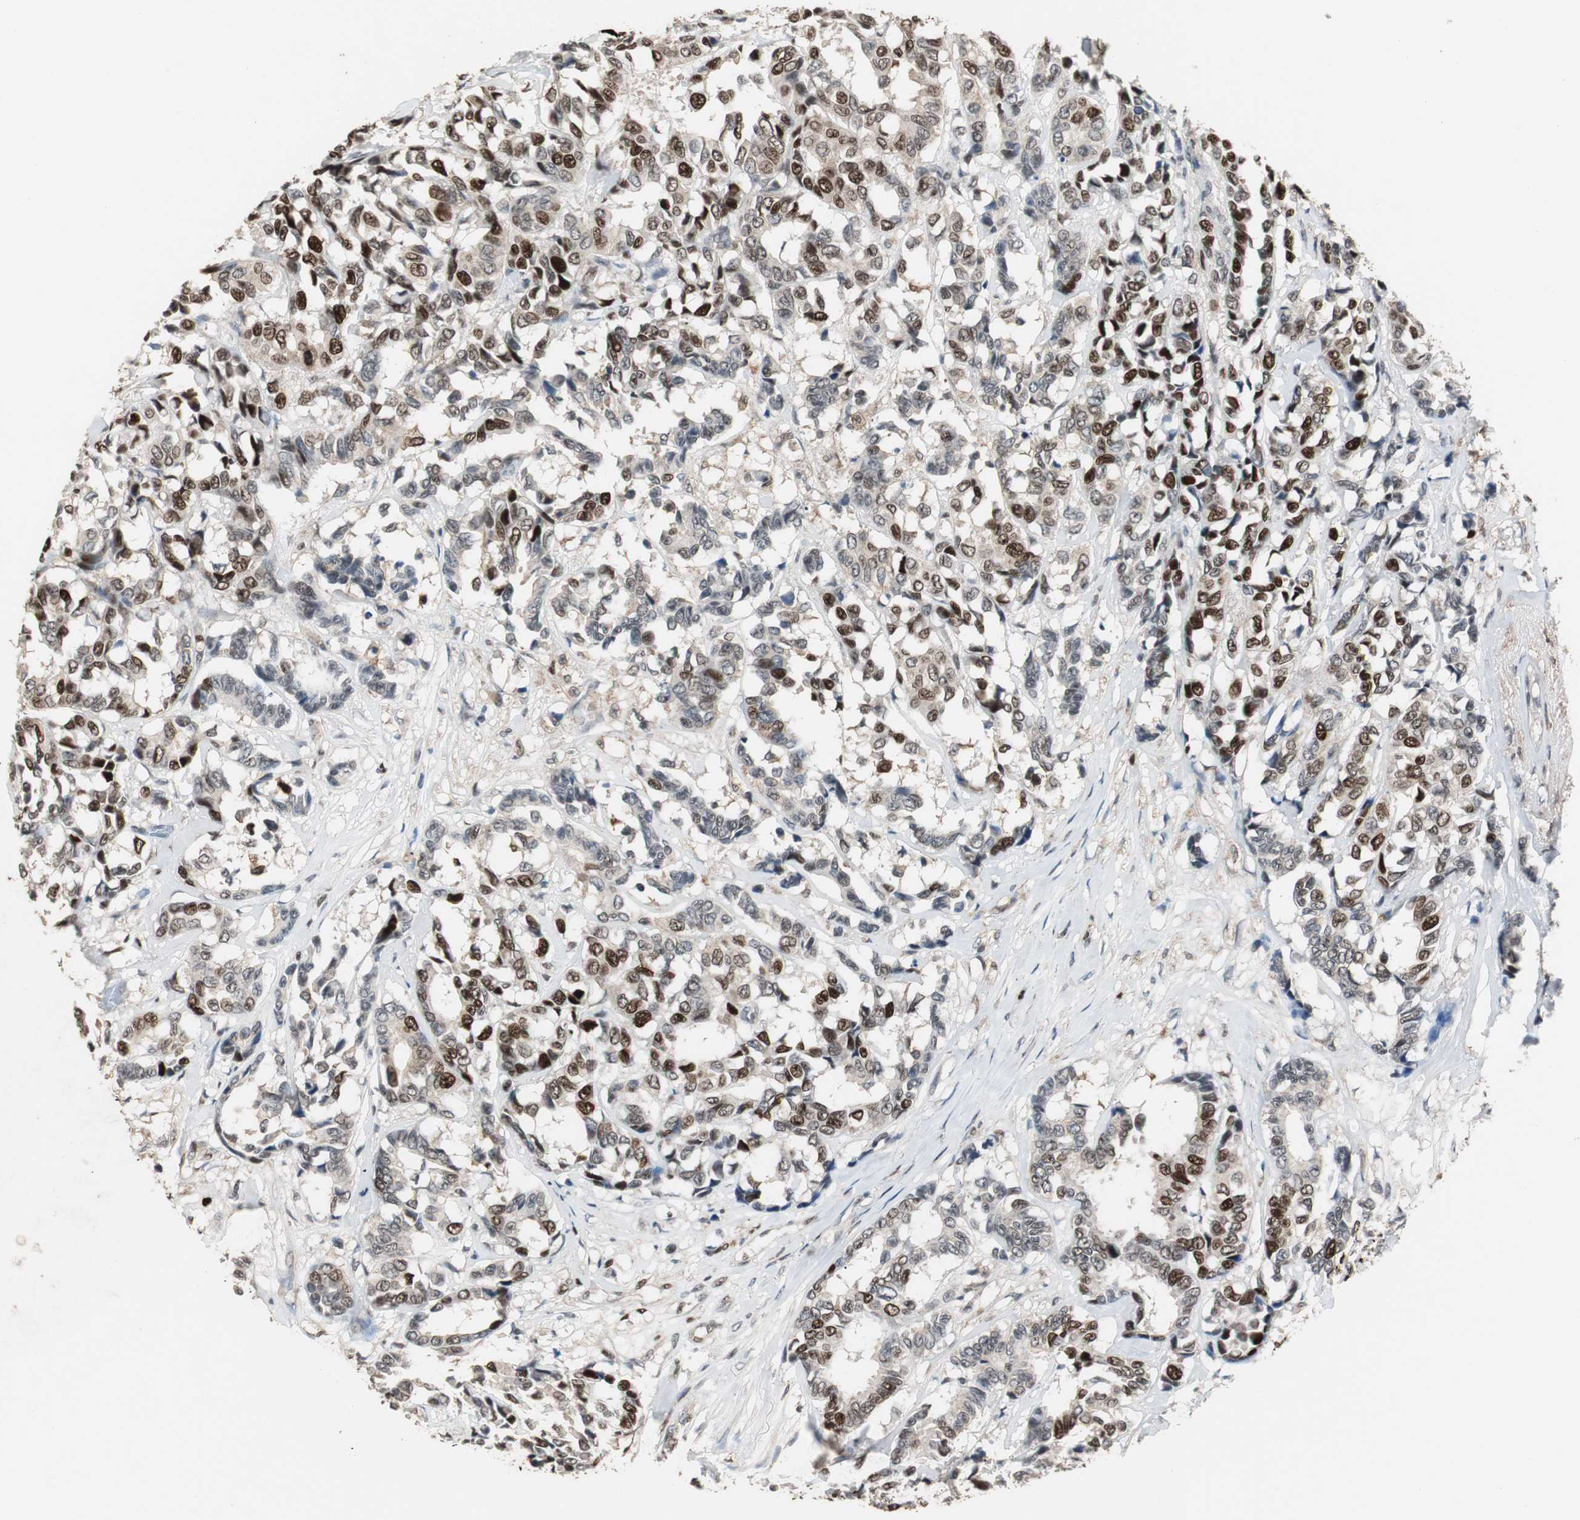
{"staining": {"intensity": "strong", "quantity": "25%-75%", "location": "nuclear"}, "tissue": "breast cancer", "cell_type": "Tumor cells", "image_type": "cancer", "snomed": [{"axis": "morphology", "description": "Duct carcinoma"}, {"axis": "topography", "description": "Breast"}], "caption": "Brown immunohistochemical staining in infiltrating ductal carcinoma (breast) demonstrates strong nuclear staining in approximately 25%-75% of tumor cells.", "gene": "FEN1", "patient": {"sex": "female", "age": 87}}